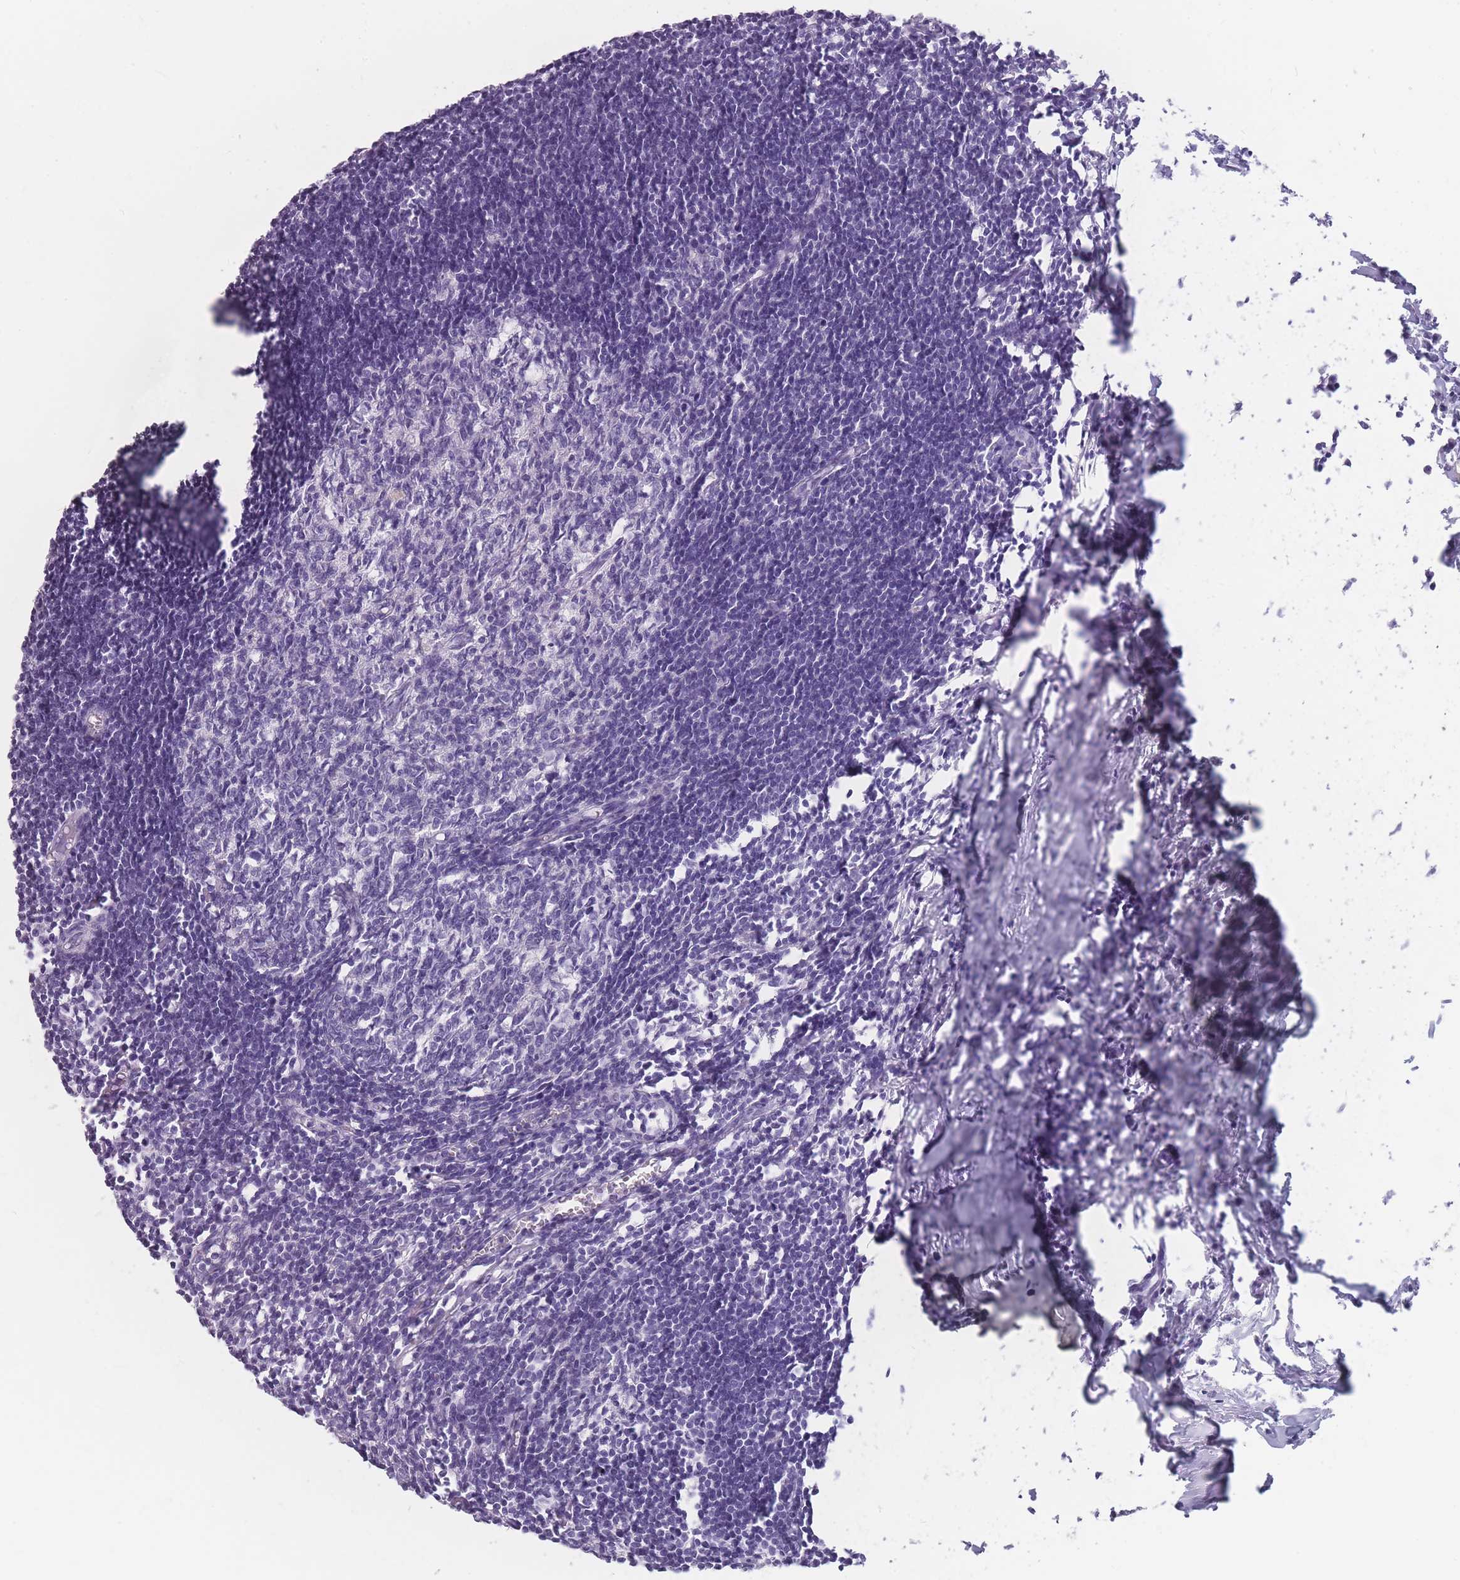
{"staining": {"intensity": "negative", "quantity": "none", "location": "none"}, "tissue": "lymph node", "cell_type": "Germinal center cells", "image_type": "normal", "snomed": [{"axis": "morphology", "description": "Normal tissue, NOS"}, {"axis": "morphology", "description": "Malignant melanoma, Metastatic site"}, {"axis": "topography", "description": "Lymph node"}], "caption": "Immunohistochemistry (IHC) image of unremarkable human lymph node stained for a protein (brown), which exhibits no staining in germinal center cells.", "gene": "CCNO", "patient": {"sex": "male", "age": 41}}